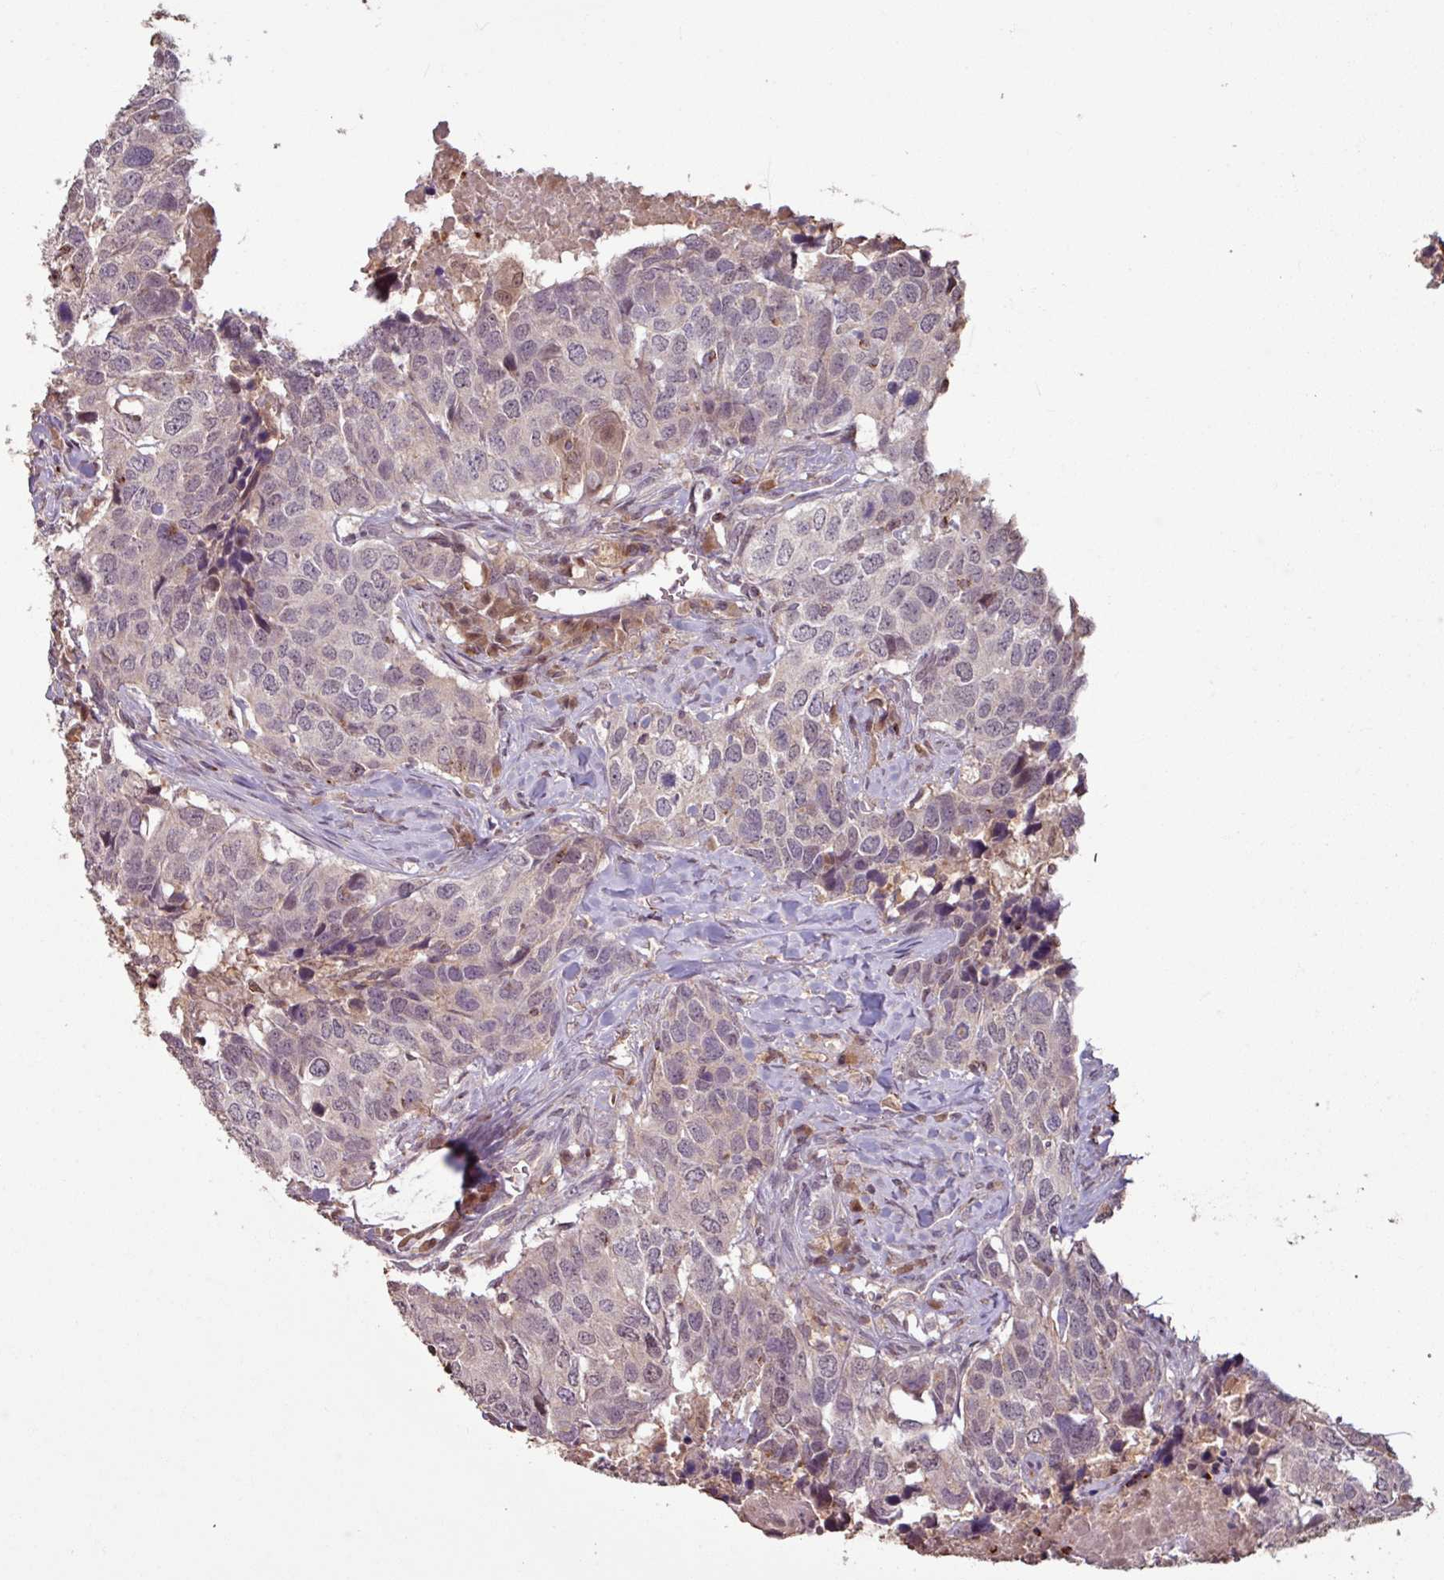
{"staining": {"intensity": "weak", "quantity": "<25%", "location": "nuclear"}, "tissue": "head and neck cancer", "cell_type": "Tumor cells", "image_type": "cancer", "snomed": [{"axis": "morphology", "description": "Normal tissue, NOS"}, {"axis": "morphology", "description": "Squamous cell carcinoma, NOS"}, {"axis": "topography", "description": "Skeletal muscle"}, {"axis": "topography", "description": "Vascular tissue"}, {"axis": "topography", "description": "Peripheral nerve tissue"}, {"axis": "topography", "description": "Head-Neck"}], "caption": "Head and neck cancer was stained to show a protein in brown. There is no significant staining in tumor cells.", "gene": "OR6B1", "patient": {"sex": "male", "age": 66}}